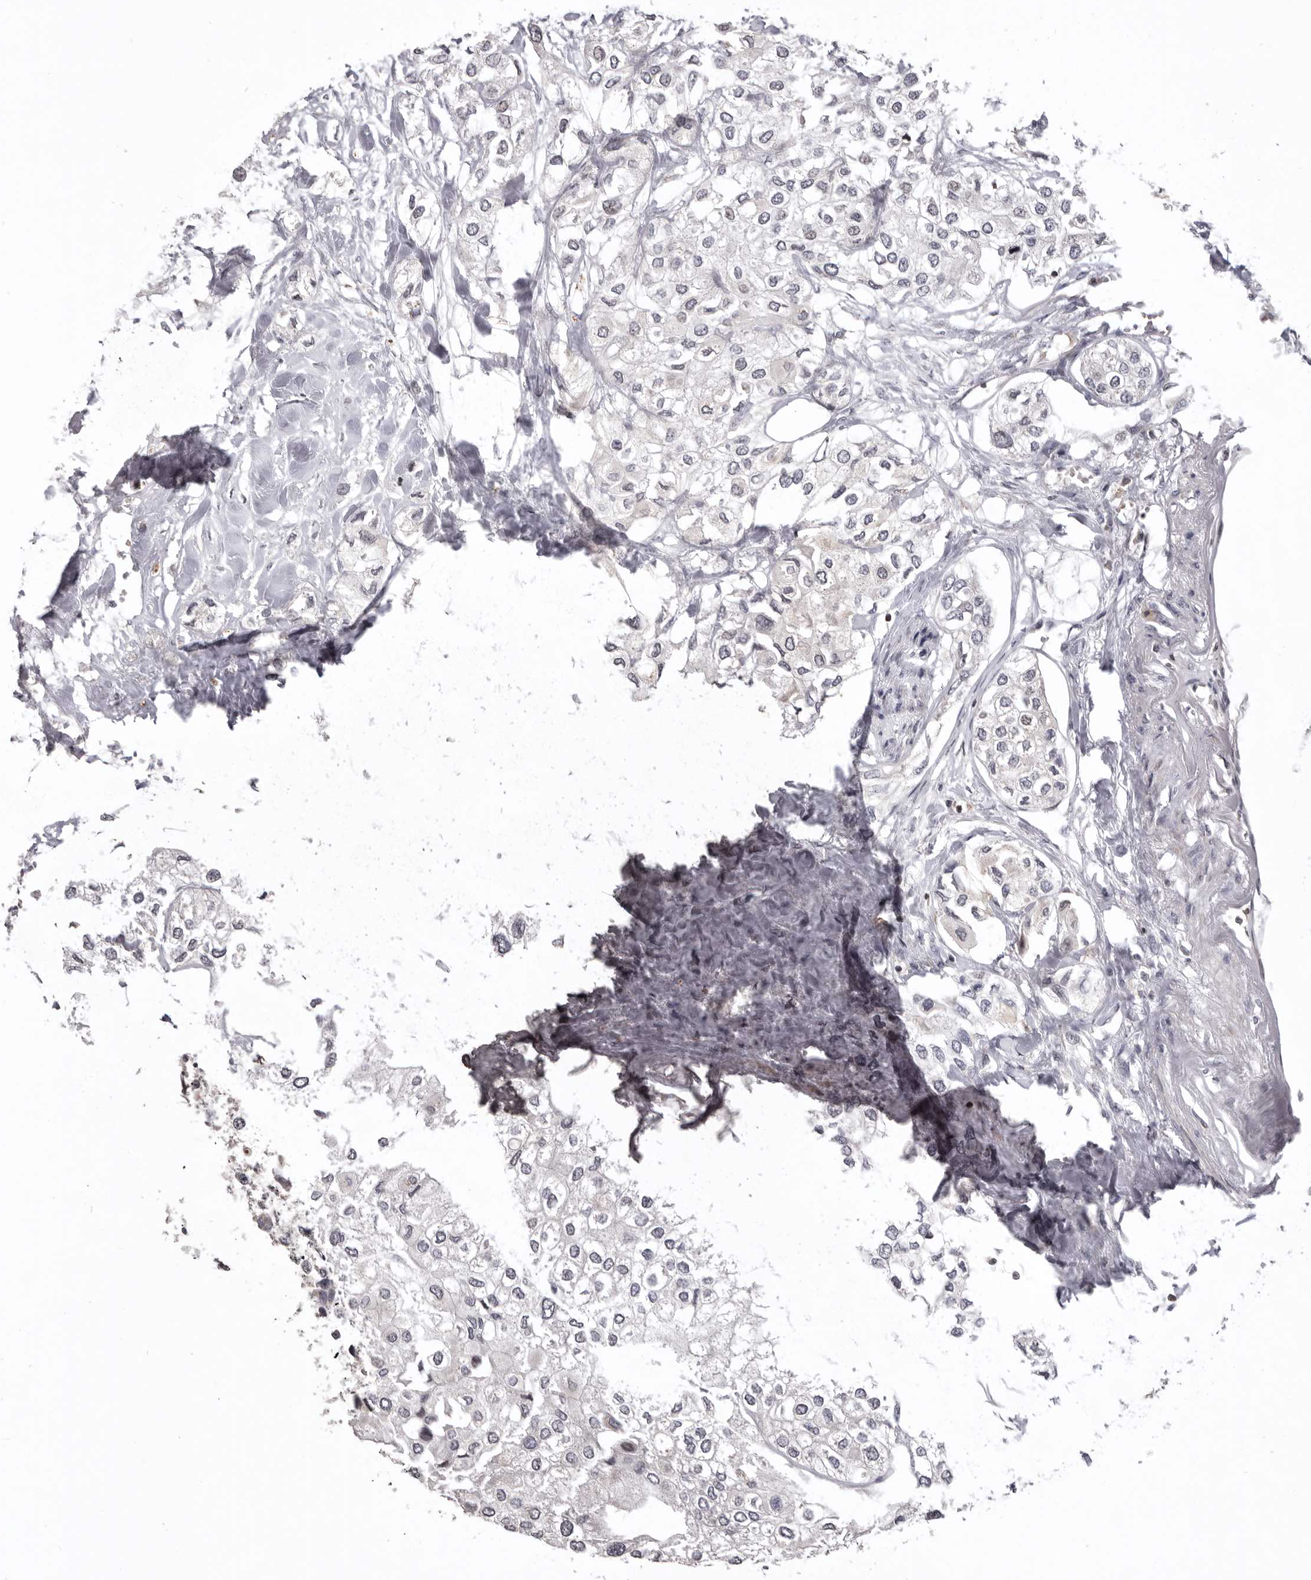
{"staining": {"intensity": "negative", "quantity": "none", "location": "none"}, "tissue": "urothelial cancer", "cell_type": "Tumor cells", "image_type": "cancer", "snomed": [{"axis": "morphology", "description": "Urothelial carcinoma, High grade"}, {"axis": "topography", "description": "Urinary bladder"}], "caption": "Immunohistochemistry (IHC) of high-grade urothelial carcinoma displays no positivity in tumor cells.", "gene": "AZIN1", "patient": {"sex": "male", "age": 64}}